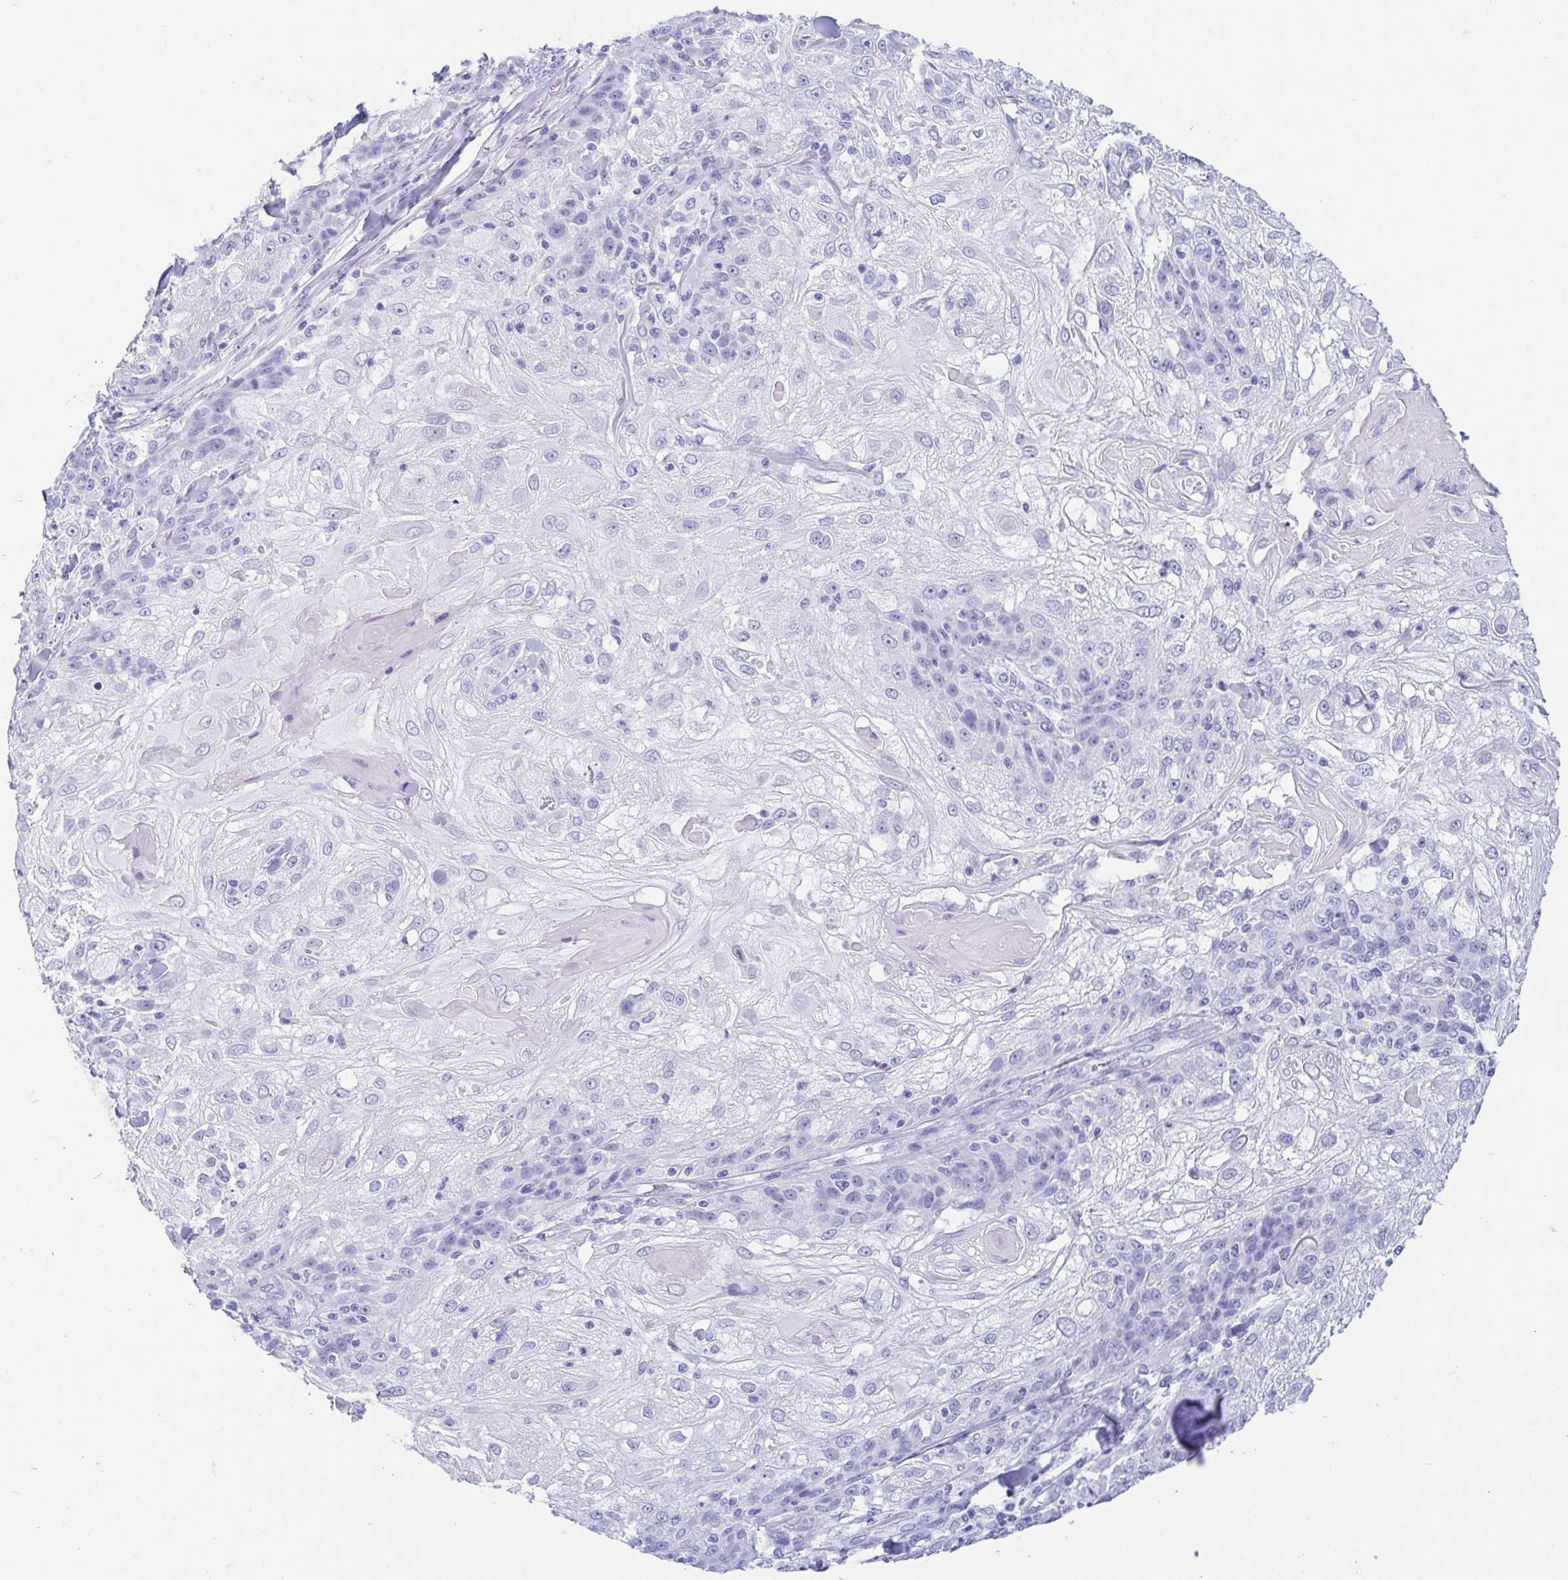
{"staining": {"intensity": "negative", "quantity": "none", "location": "none"}, "tissue": "skin cancer", "cell_type": "Tumor cells", "image_type": "cancer", "snomed": [{"axis": "morphology", "description": "Normal tissue, NOS"}, {"axis": "morphology", "description": "Squamous cell carcinoma, NOS"}, {"axis": "topography", "description": "Skin"}], "caption": "Protein analysis of skin cancer demonstrates no significant positivity in tumor cells.", "gene": "GKN1", "patient": {"sex": "female", "age": 83}}